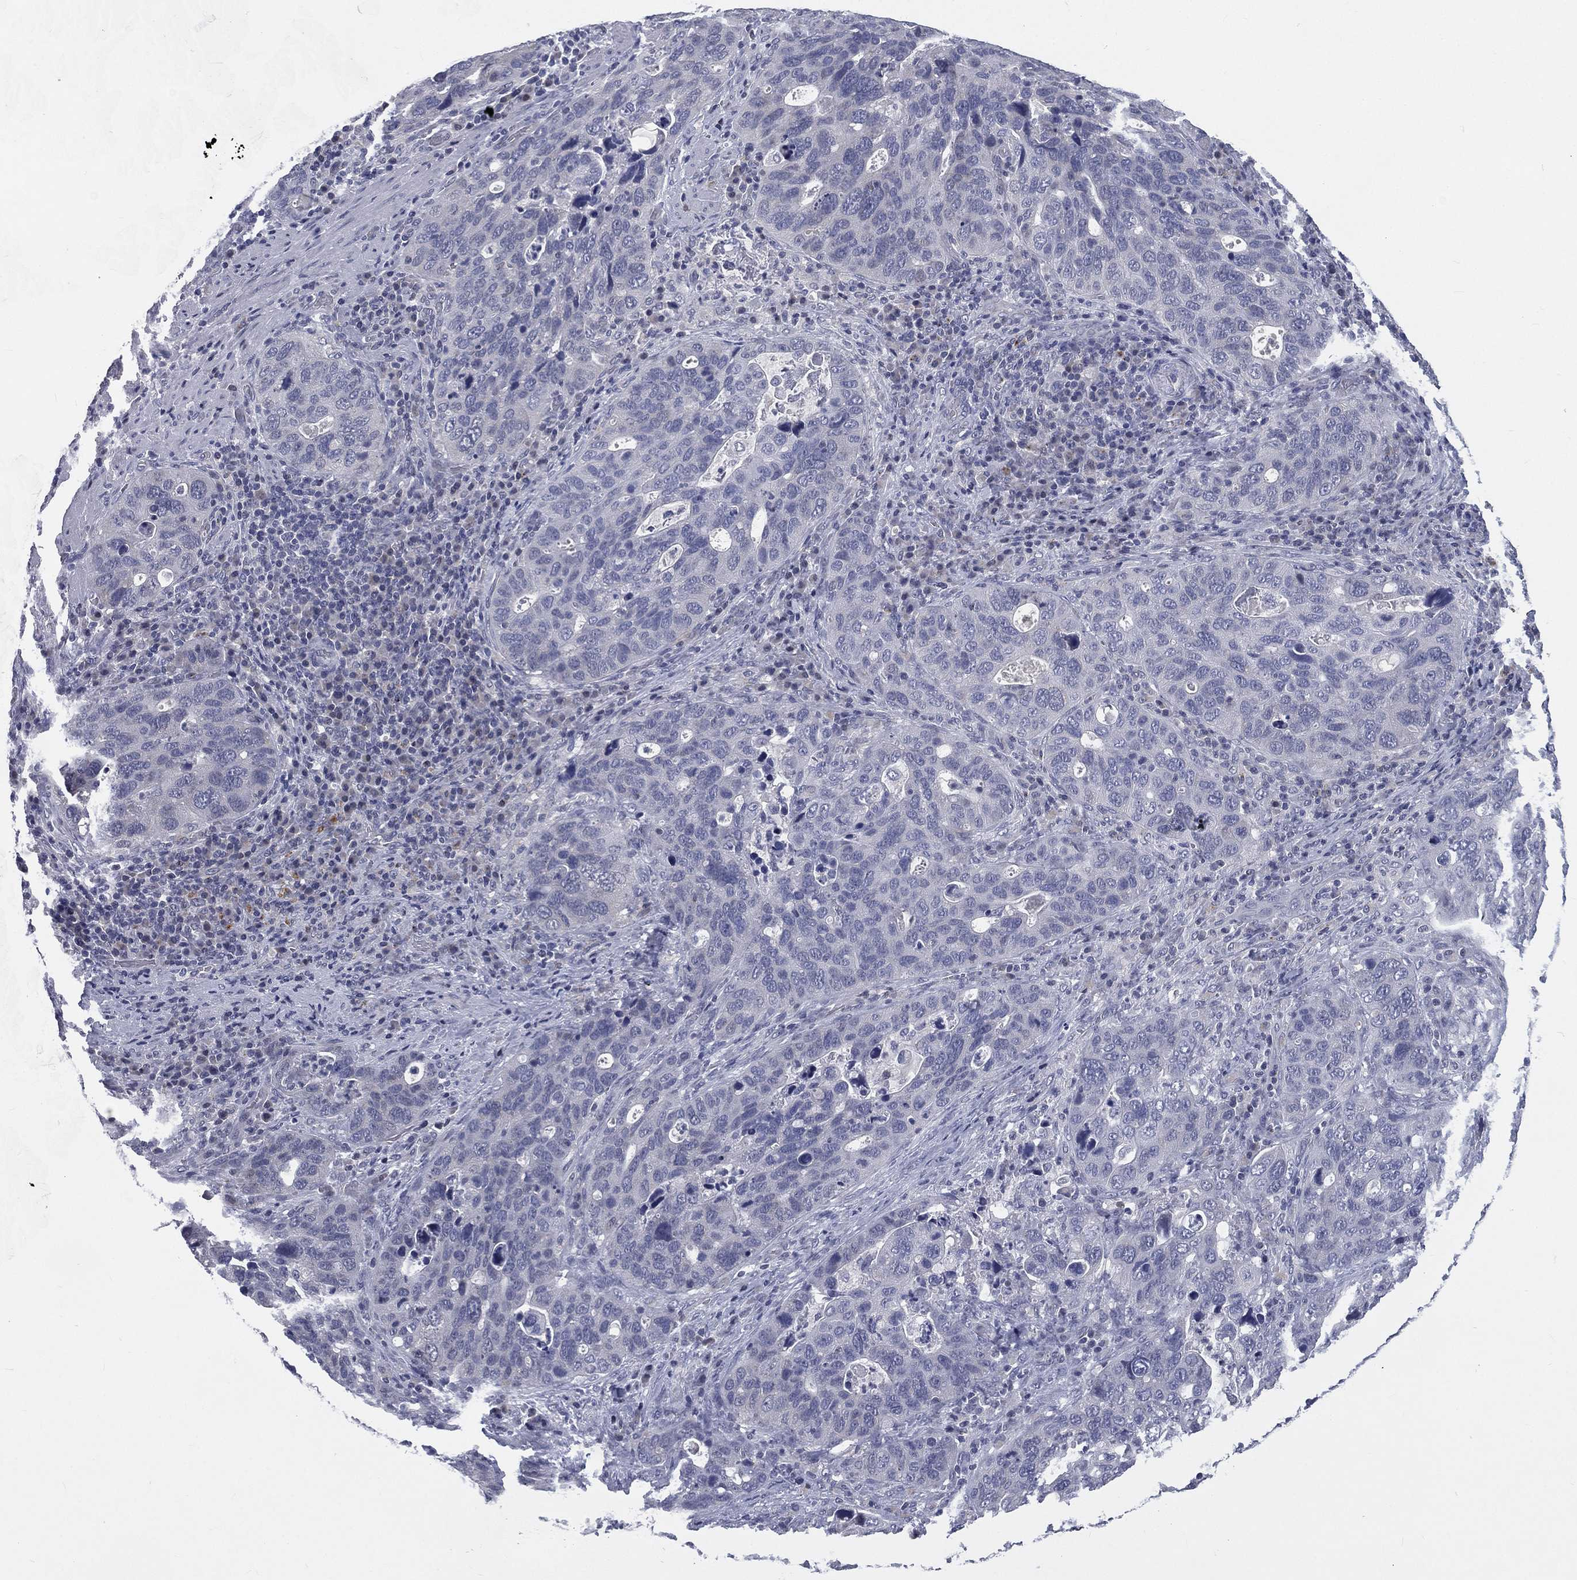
{"staining": {"intensity": "negative", "quantity": "none", "location": "none"}, "tissue": "stomach cancer", "cell_type": "Tumor cells", "image_type": "cancer", "snomed": [{"axis": "morphology", "description": "Adenocarcinoma, NOS"}, {"axis": "topography", "description": "Stomach"}], "caption": "Immunohistochemical staining of stomach cancer displays no significant expression in tumor cells. (Stains: DAB (3,3'-diaminobenzidine) IHC with hematoxylin counter stain, Microscopy: brightfield microscopy at high magnification).", "gene": "IFT27", "patient": {"sex": "male", "age": 54}}